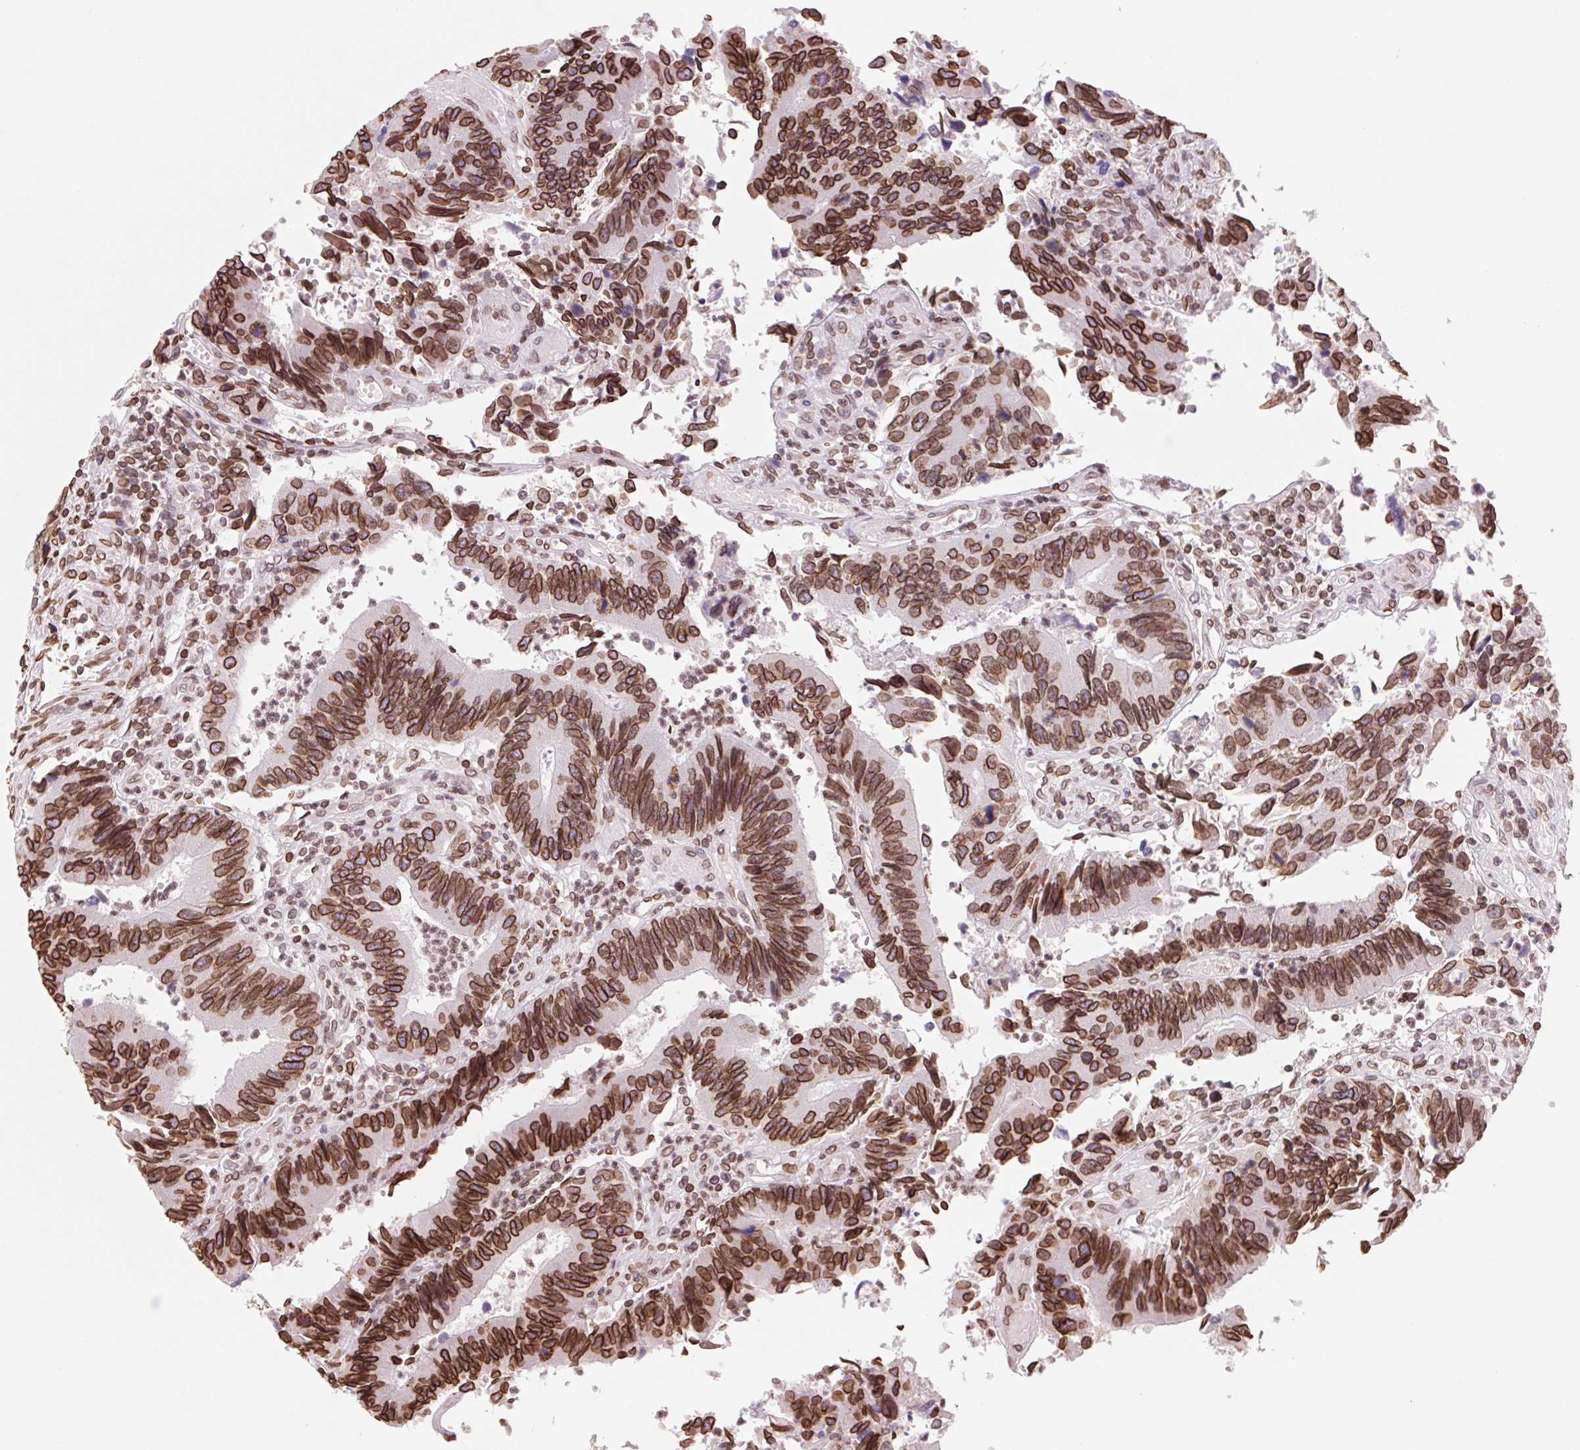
{"staining": {"intensity": "strong", "quantity": ">75%", "location": "cytoplasmic/membranous,nuclear"}, "tissue": "colorectal cancer", "cell_type": "Tumor cells", "image_type": "cancer", "snomed": [{"axis": "morphology", "description": "Adenocarcinoma, NOS"}, {"axis": "topography", "description": "Colon"}], "caption": "IHC image of neoplastic tissue: human colorectal adenocarcinoma stained using IHC shows high levels of strong protein expression localized specifically in the cytoplasmic/membranous and nuclear of tumor cells, appearing as a cytoplasmic/membranous and nuclear brown color.", "gene": "LMNB2", "patient": {"sex": "female", "age": 67}}